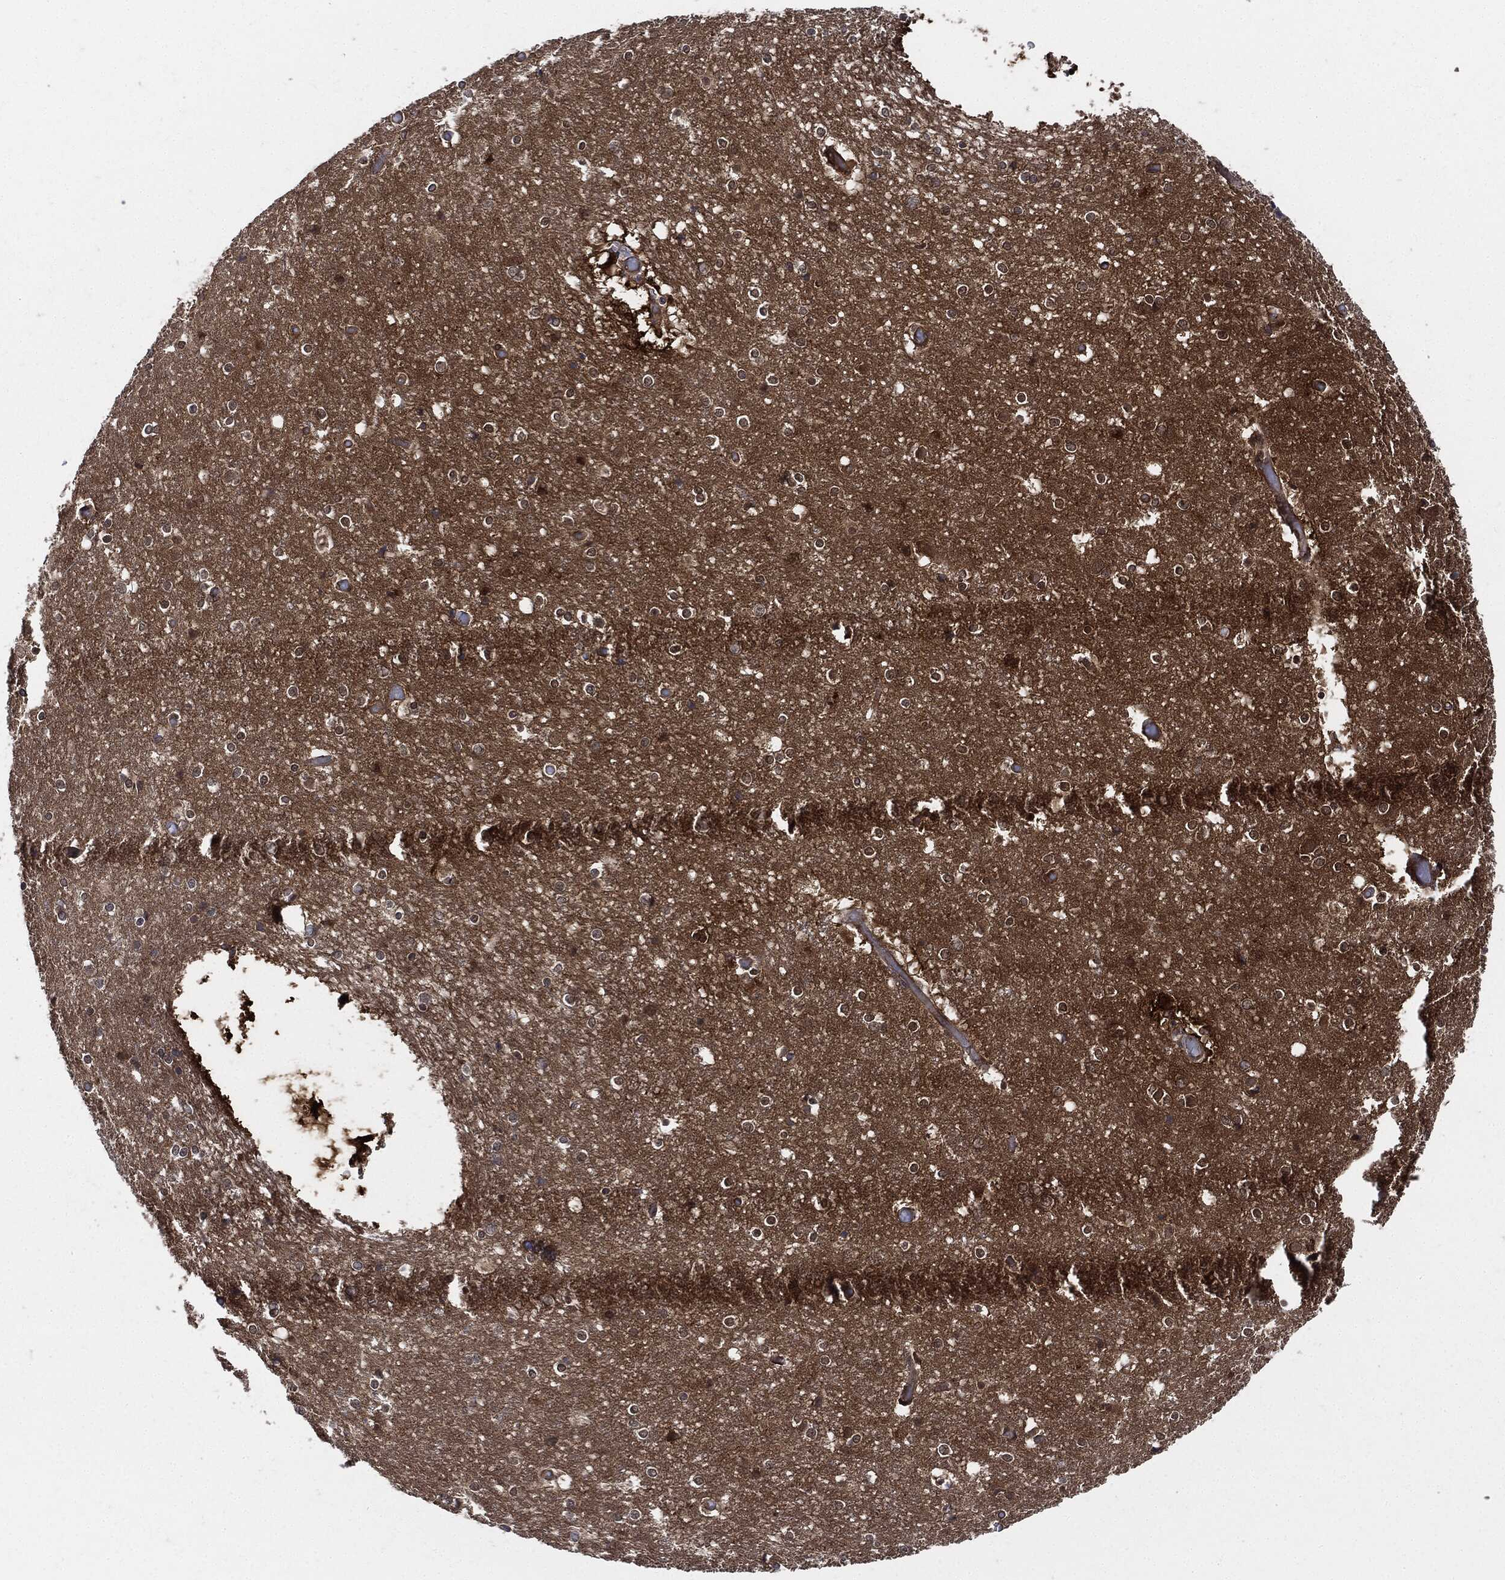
{"staining": {"intensity": "negative", "quantity": "none", "location": "none"}, "tissue": "cerebral cortex", "cell_type": "Endothelial cells", "image_type": "normal", "snomed": [{"axis": "morphology", "description": "Normal tissue, NOS"}, {"axis": "topography", "description": "Cerebral cortex"}], "caption": "Image shows no significant protein expression in endothelial cells of unremarkable cerebral cortex.", "gene": "XPNPEP1", "patient": {"sex": "female", "age": 52}}